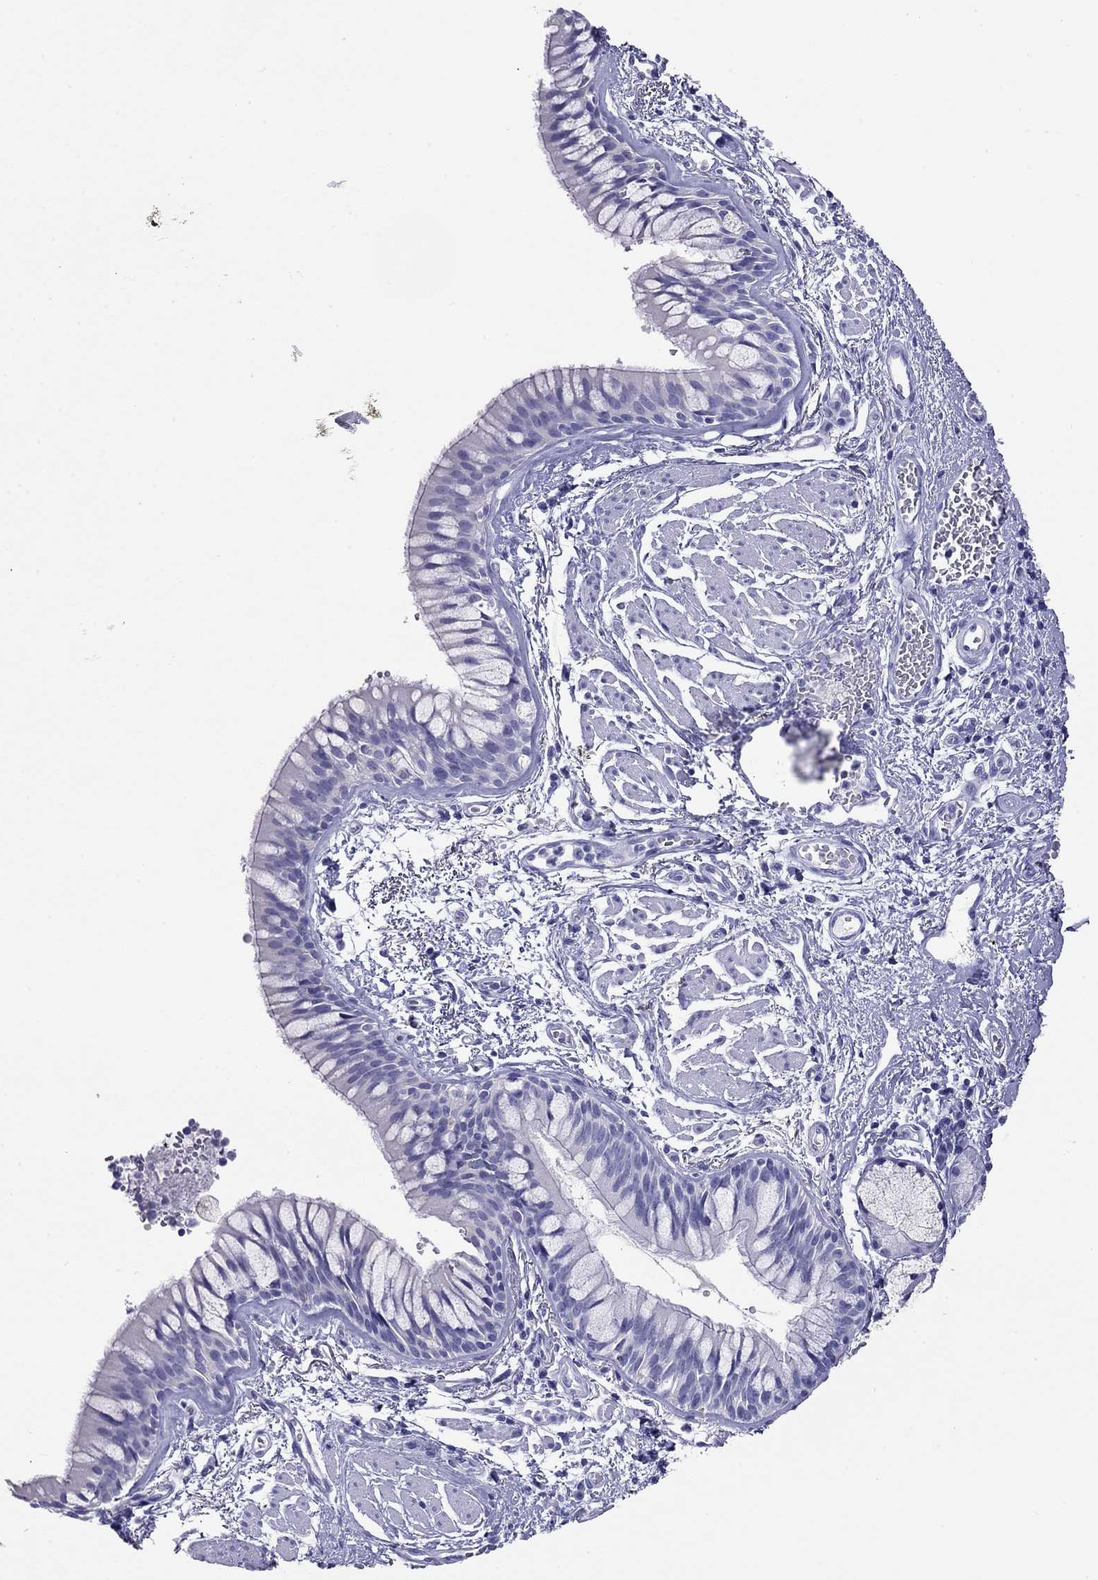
{"staining": {"intensity": "negative", "quantity": "none", "location": "none"}, "tissue": "bronchus", "cell_type": "Respiratory epithelial cells", "image_type": "normal", "snomed": [{"axis": "morphology", "description": "Normal tissue, NOS"}, {"axis": "topography", "description": "Bronchus"}, {"axis": "topography", "description": "Lung"}], "caption": "Histopathology image shows no significant protein staining in respiratory epithelial cells of normal bronchus. (Immunohistochemistry, brightfield microscopy, high magnification).", "gene": "HLA", "patient": {"sex": "female", "age": 57}}